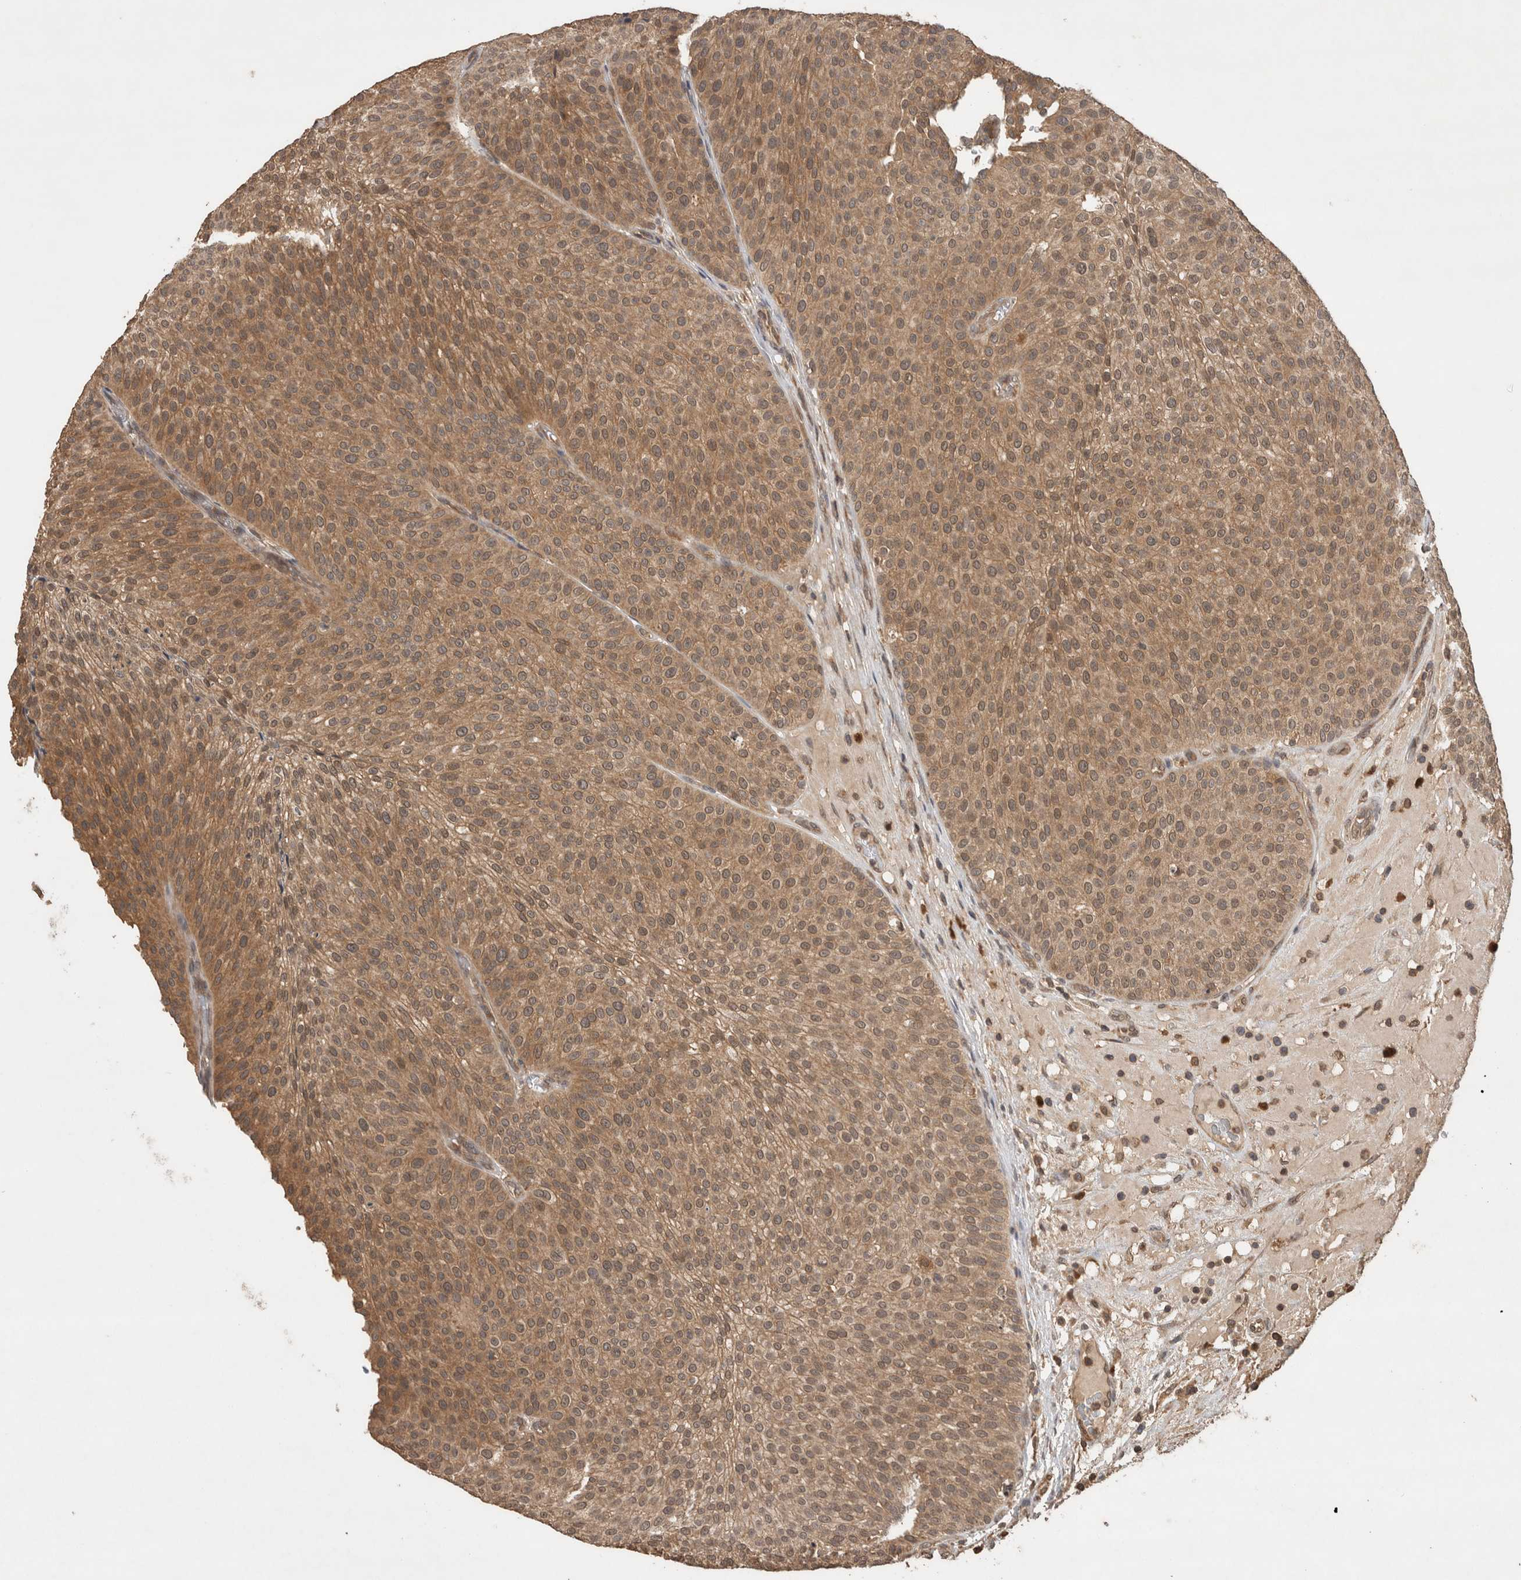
{"staining": {"intensity": "moderate", "quantity": ">75%", "location": "cytoplasmic/membranous"}, "tissue": "urothelial cancer", "cell_type": "Tumor cells", "image_type": "cancer", "snomed": [{"axis": "morphology", "description": "Normal tissue, NOS"}, {"axis": "morphology", "description": "Urothelial carcinoma, Low grade"}, {"axis": "topography", "description": "Smooth muscle"}, {"axis": "topography", "description": "Urinary bladder"}], "caption": "Moderate cytoplasmic/membranous expression is seen in approximately >75% of tumor cells in urothelial cancer.", "gene": "OTUD7B", "patient": {"sex": "male", "age": 60}}